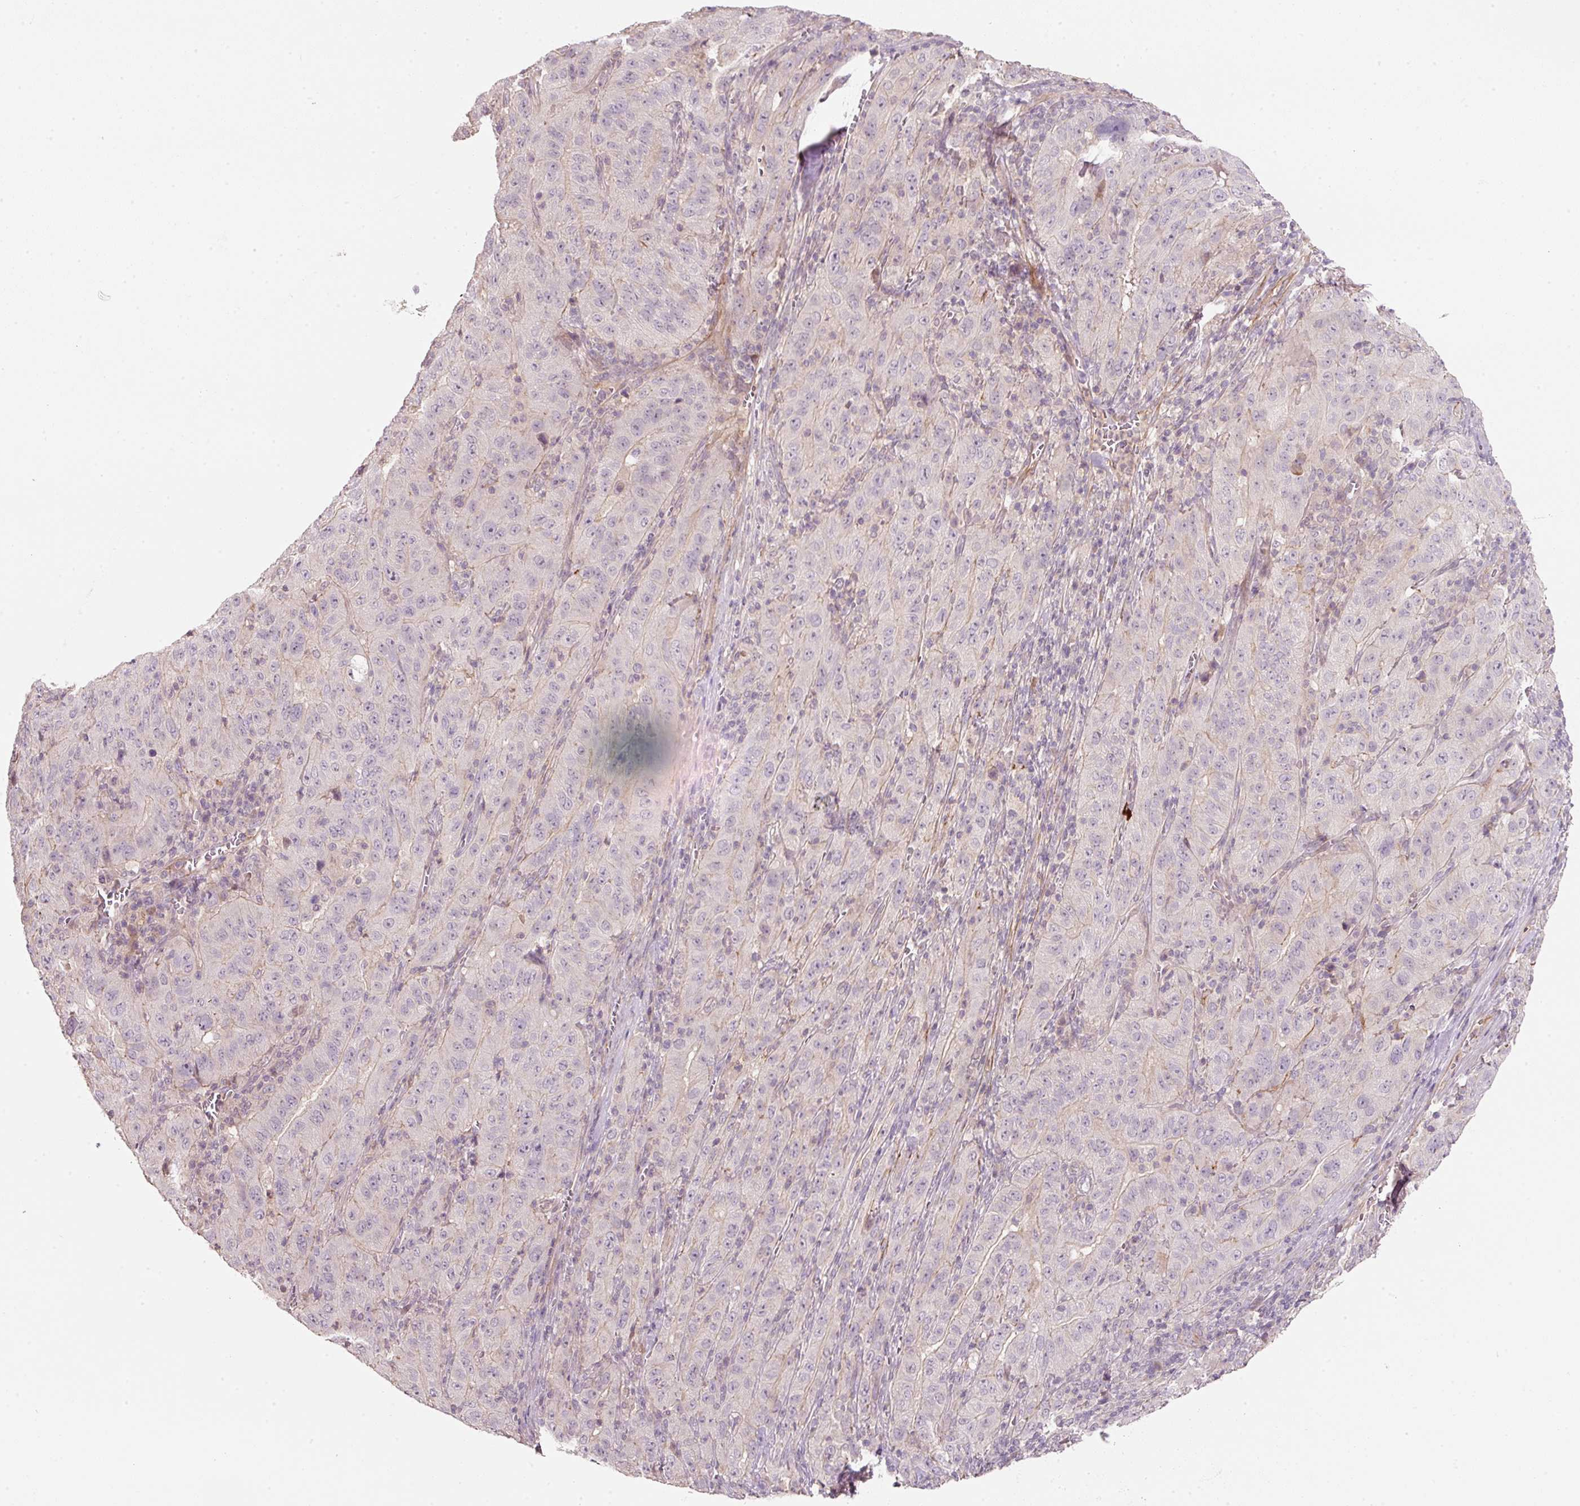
{"staining": {"intensity": "negative", "quantity": "none", "location": "none"}, "tissue": "pancreatic cancer", "cell_type": "Tumor cells", "image_type": "cancer", "snomed": [{"axis": "morphology", "description": "Adenocarcinoma, NOS"}, {"axis": "topography", "description": "Pancreas"}], "caption": "Adenocarcinoma (pancreatic) stained for a protein using immunohistochemistry (IHC) demonstrates no expression tumor cells.", "gene": "TIRAP", "patient": {"sex": "male", "age": 63}}